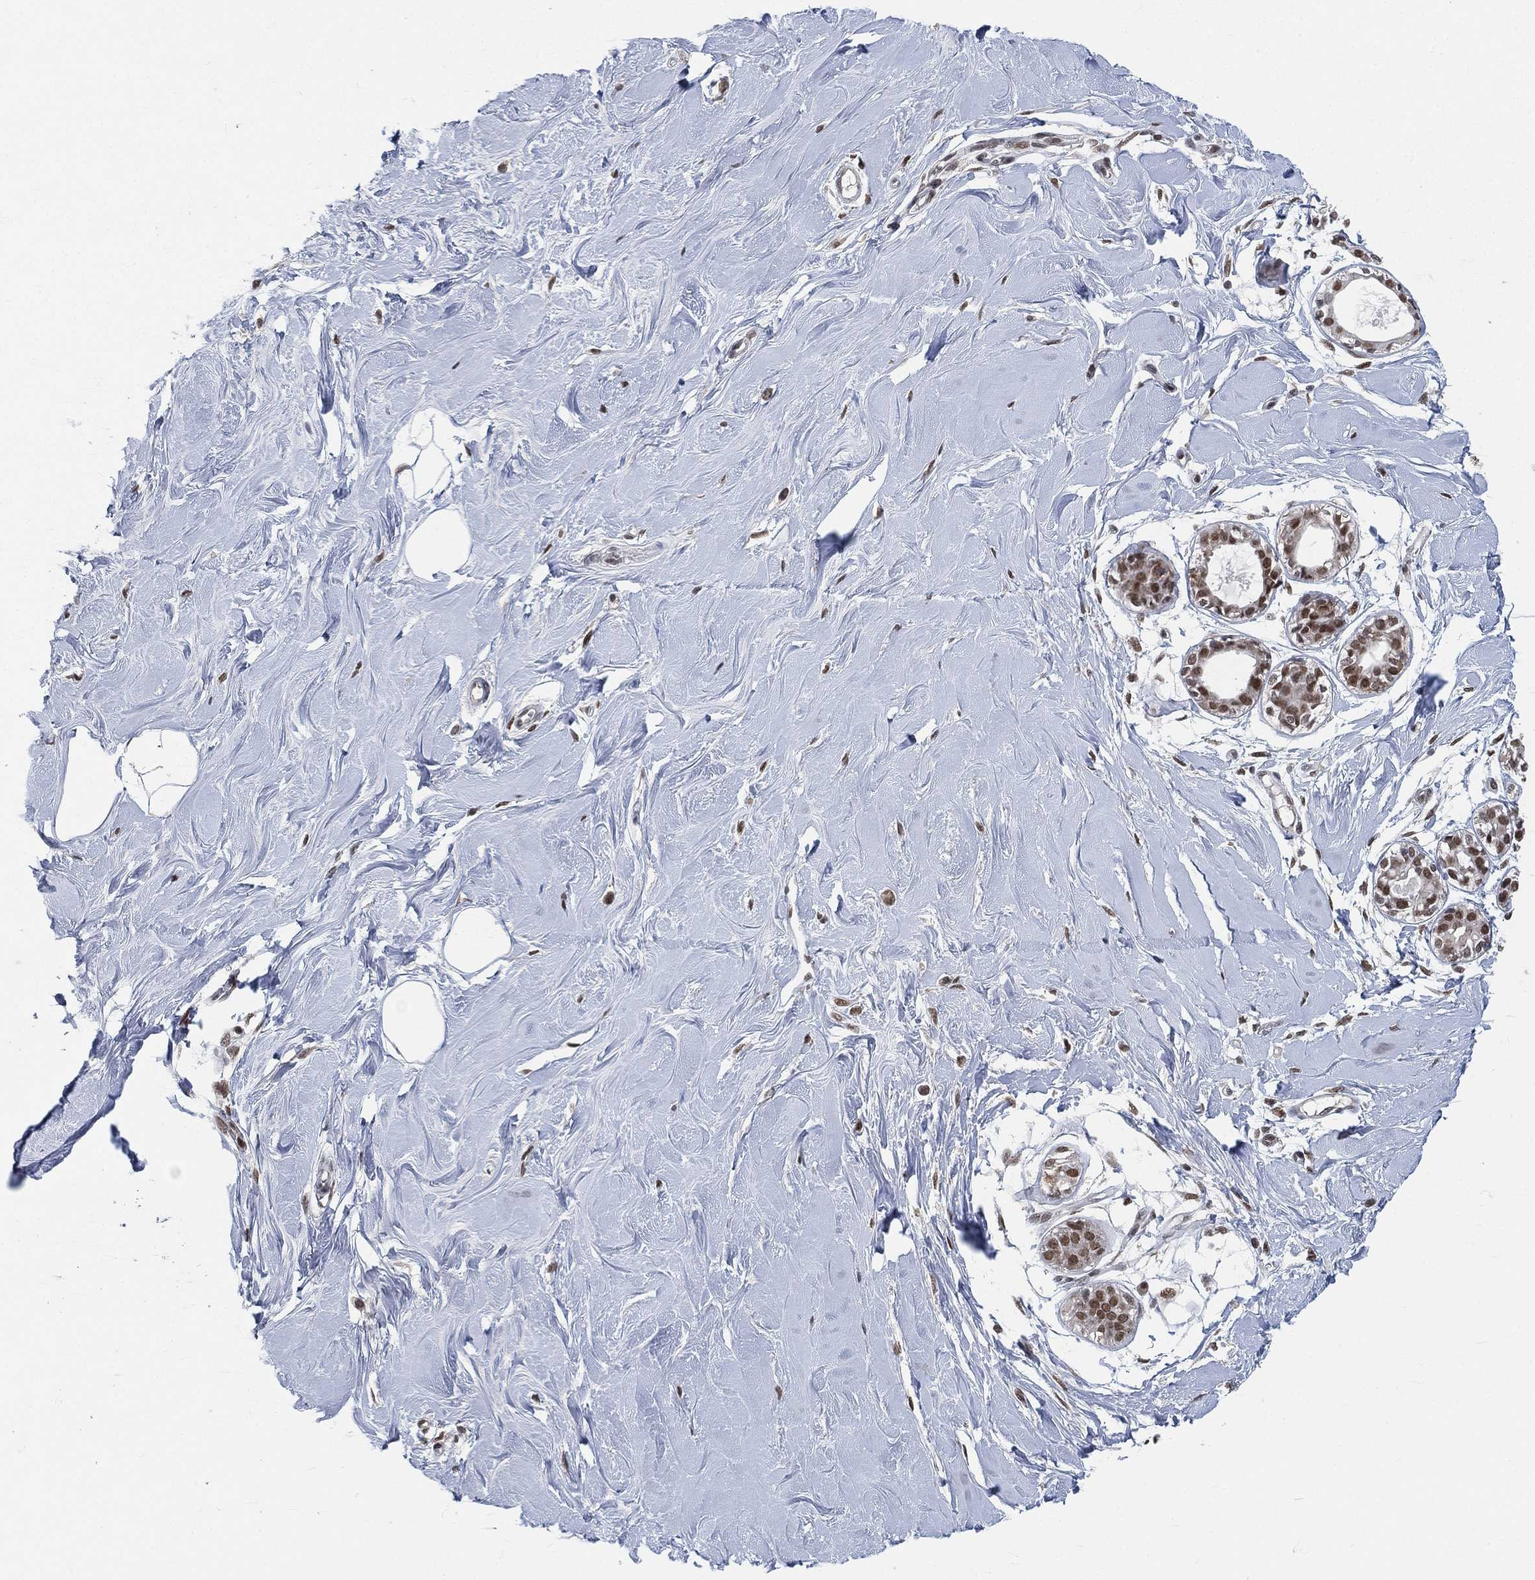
{"staining": {"intensity": "negative", "quantity": "none", "location": "none"}, "tissue": "adipose tissue", "cell_type": "Adipocytes", "image_type": "normal", "snomed": [{"axis": "morphology", "description": "Normal tissue, NOS"}, {"axis": "topography", "description": "Breast"}], "caption": "An IHC histopathology image of normal adipose tissue is shown. There is no staining in adipocytes of adipose tissue.", "gene": "YLPM1", "patient": {"sex": "female", "age": 49}}